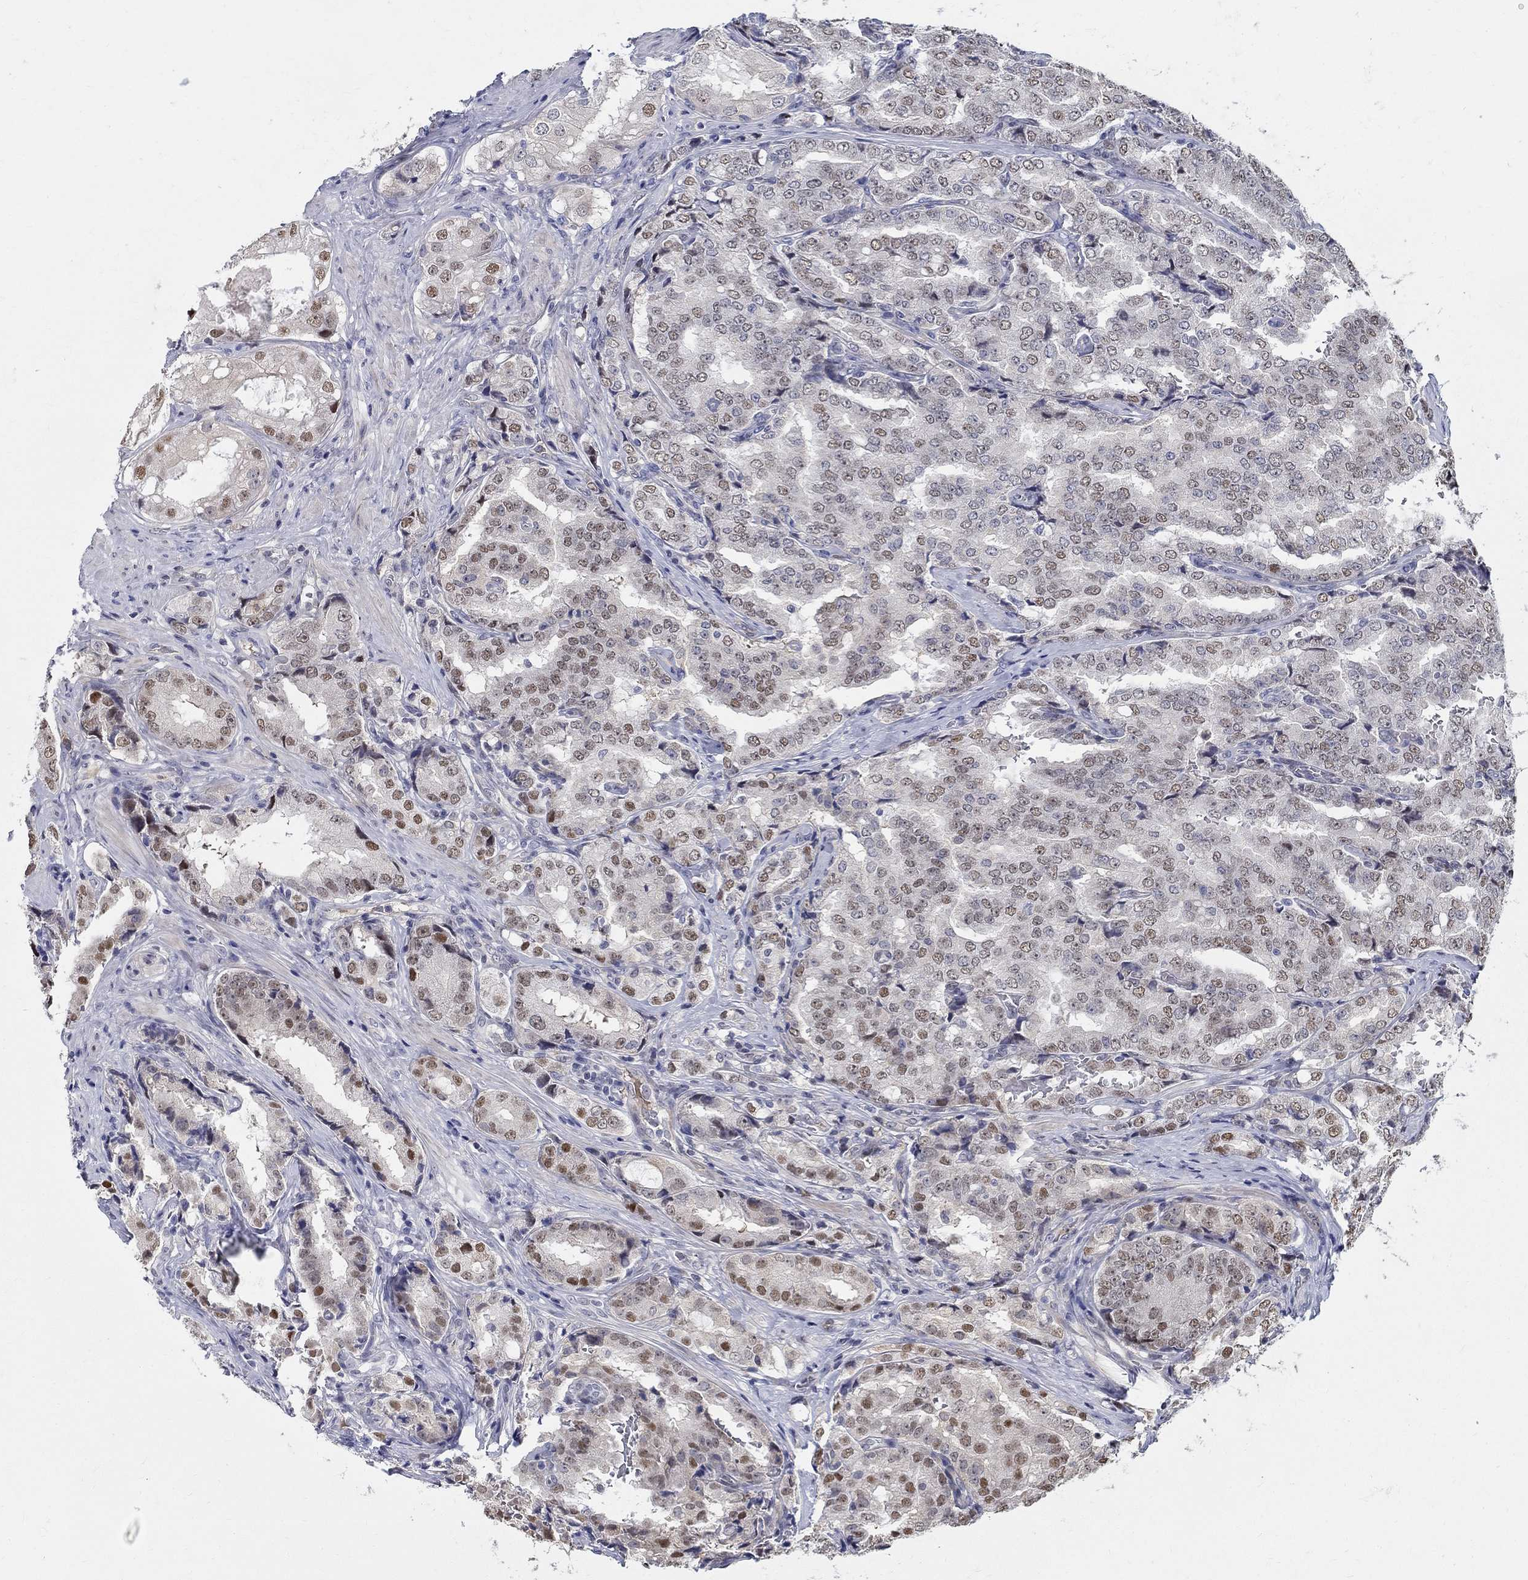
{"staining": {"intensity": "moderate", "quantity": "<25%", "location": "nuclear"}, "tissue": "prostate cancer", "cell_type": "Tumor cells", "image_type": "cancer", "snomed": [{"axis": "morphology", "description": "Adenocarcinoma, NOS"}, {"axis": "topography", "description": "Prostate"}], "caption": "Brown immunohistochemical staining in prostate cancer (adenocarcinoma) displays moderate nuclear expression in about <25% of tumor cells.", "gene": "C16orf46", "patient": {"sex": "male", "age": 65}}